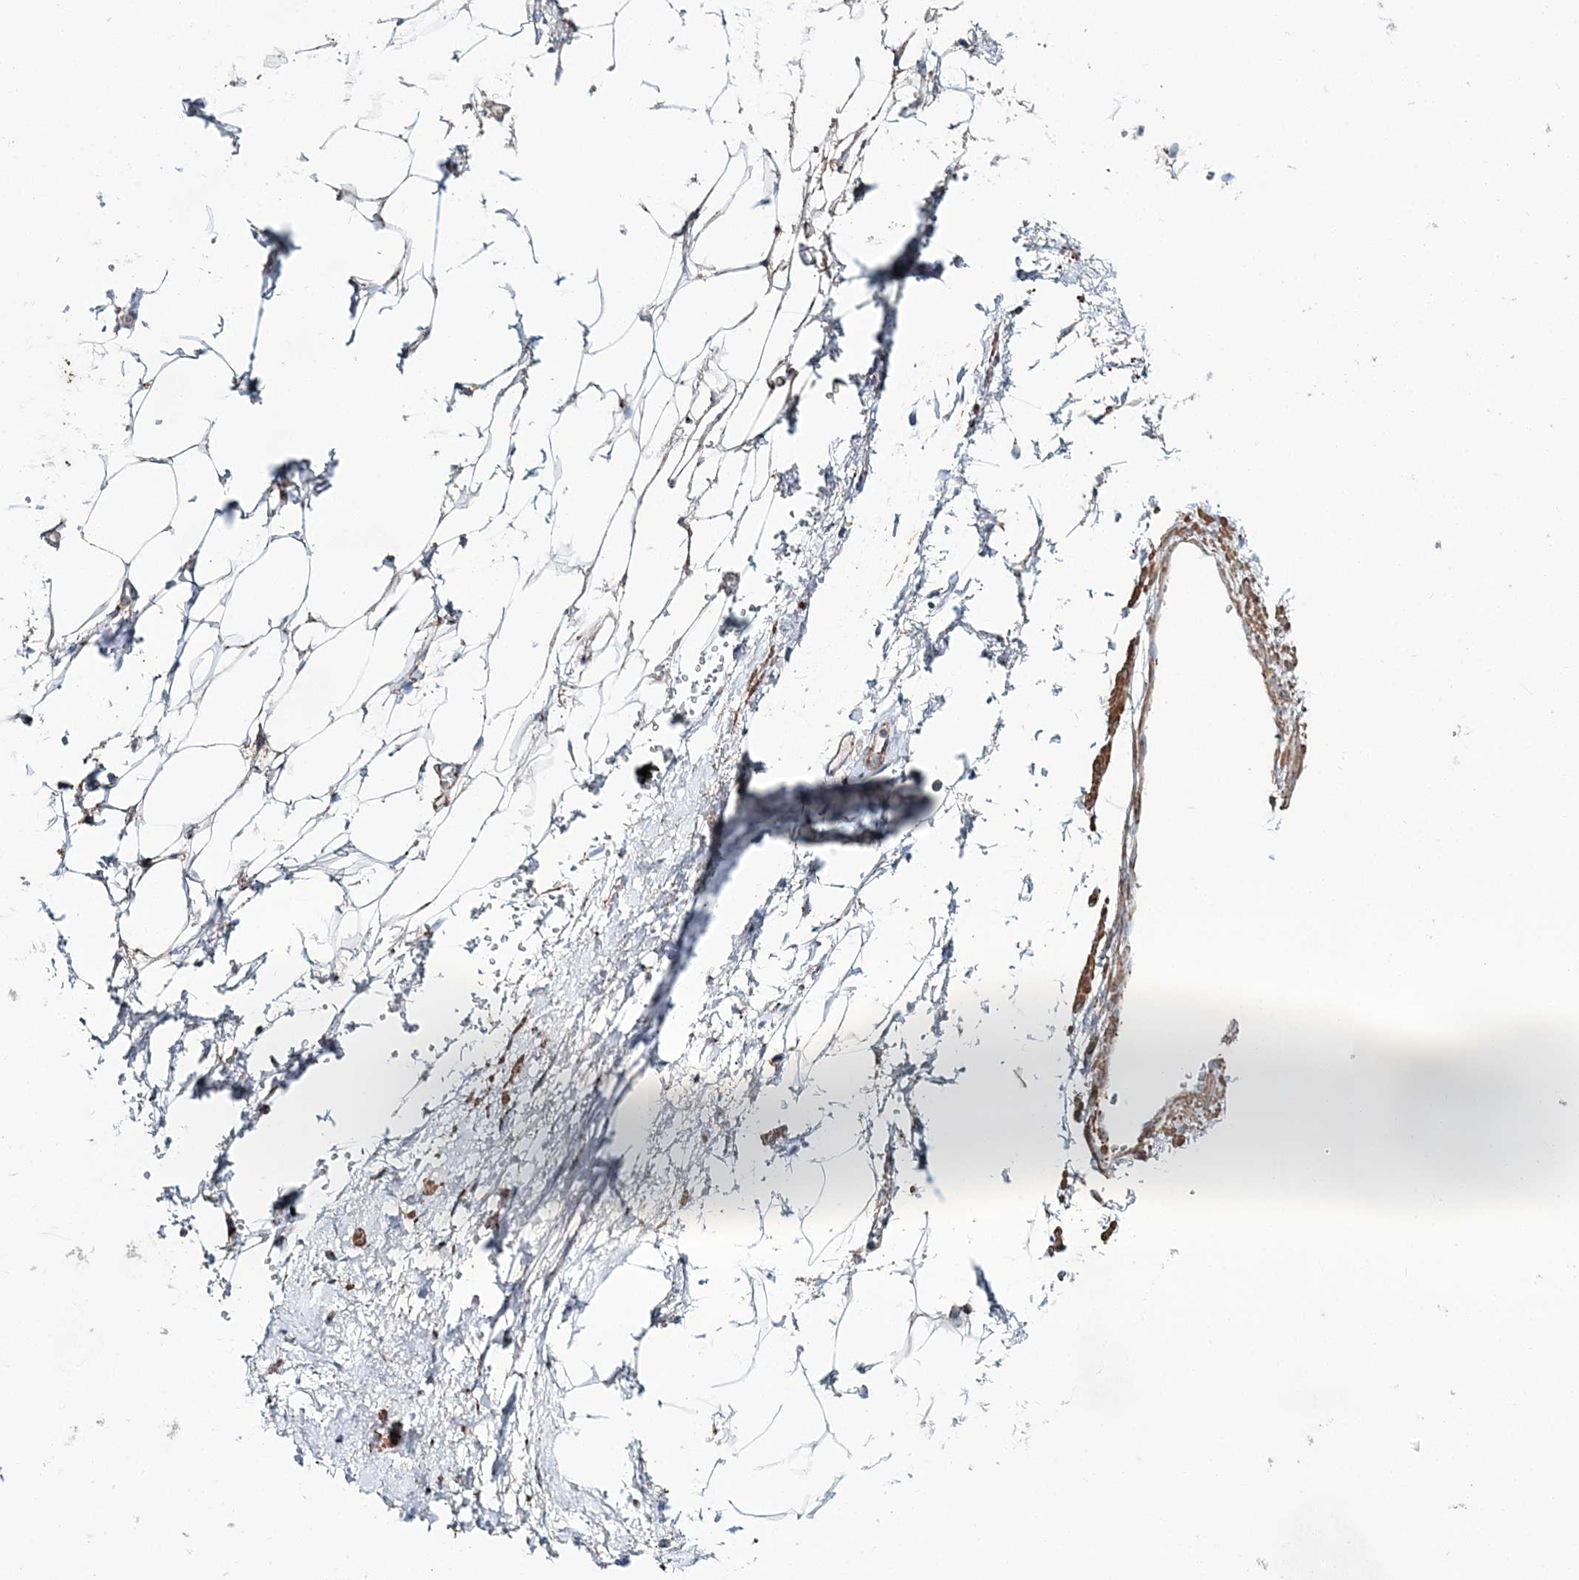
{"staining": {"intensity": "negative", "quantity": "none", "location": "none"}, "tissue": "adipose tissue", "cell_type": "Adipocytes", "image_type": "normal", "snomed": [{"axis": "morphology", "description": "Normal tissue, NOS"}, {"axis": "morphology", "description": "Adenocarcinoma, Low grade"}, {"axis": "topography", "description": "Prostate"}, {"axis": "topography", "description": "Peripheral nerve tissue"}], "caption": "Immunohistochemistry micrograph of benign adipose tissue: human adipose tissue stained with DAB demonstrates no significant protein positivity in adipocytes.", "gene": "MAN1A2", "patient": {"sex": "male", "age": 63}}